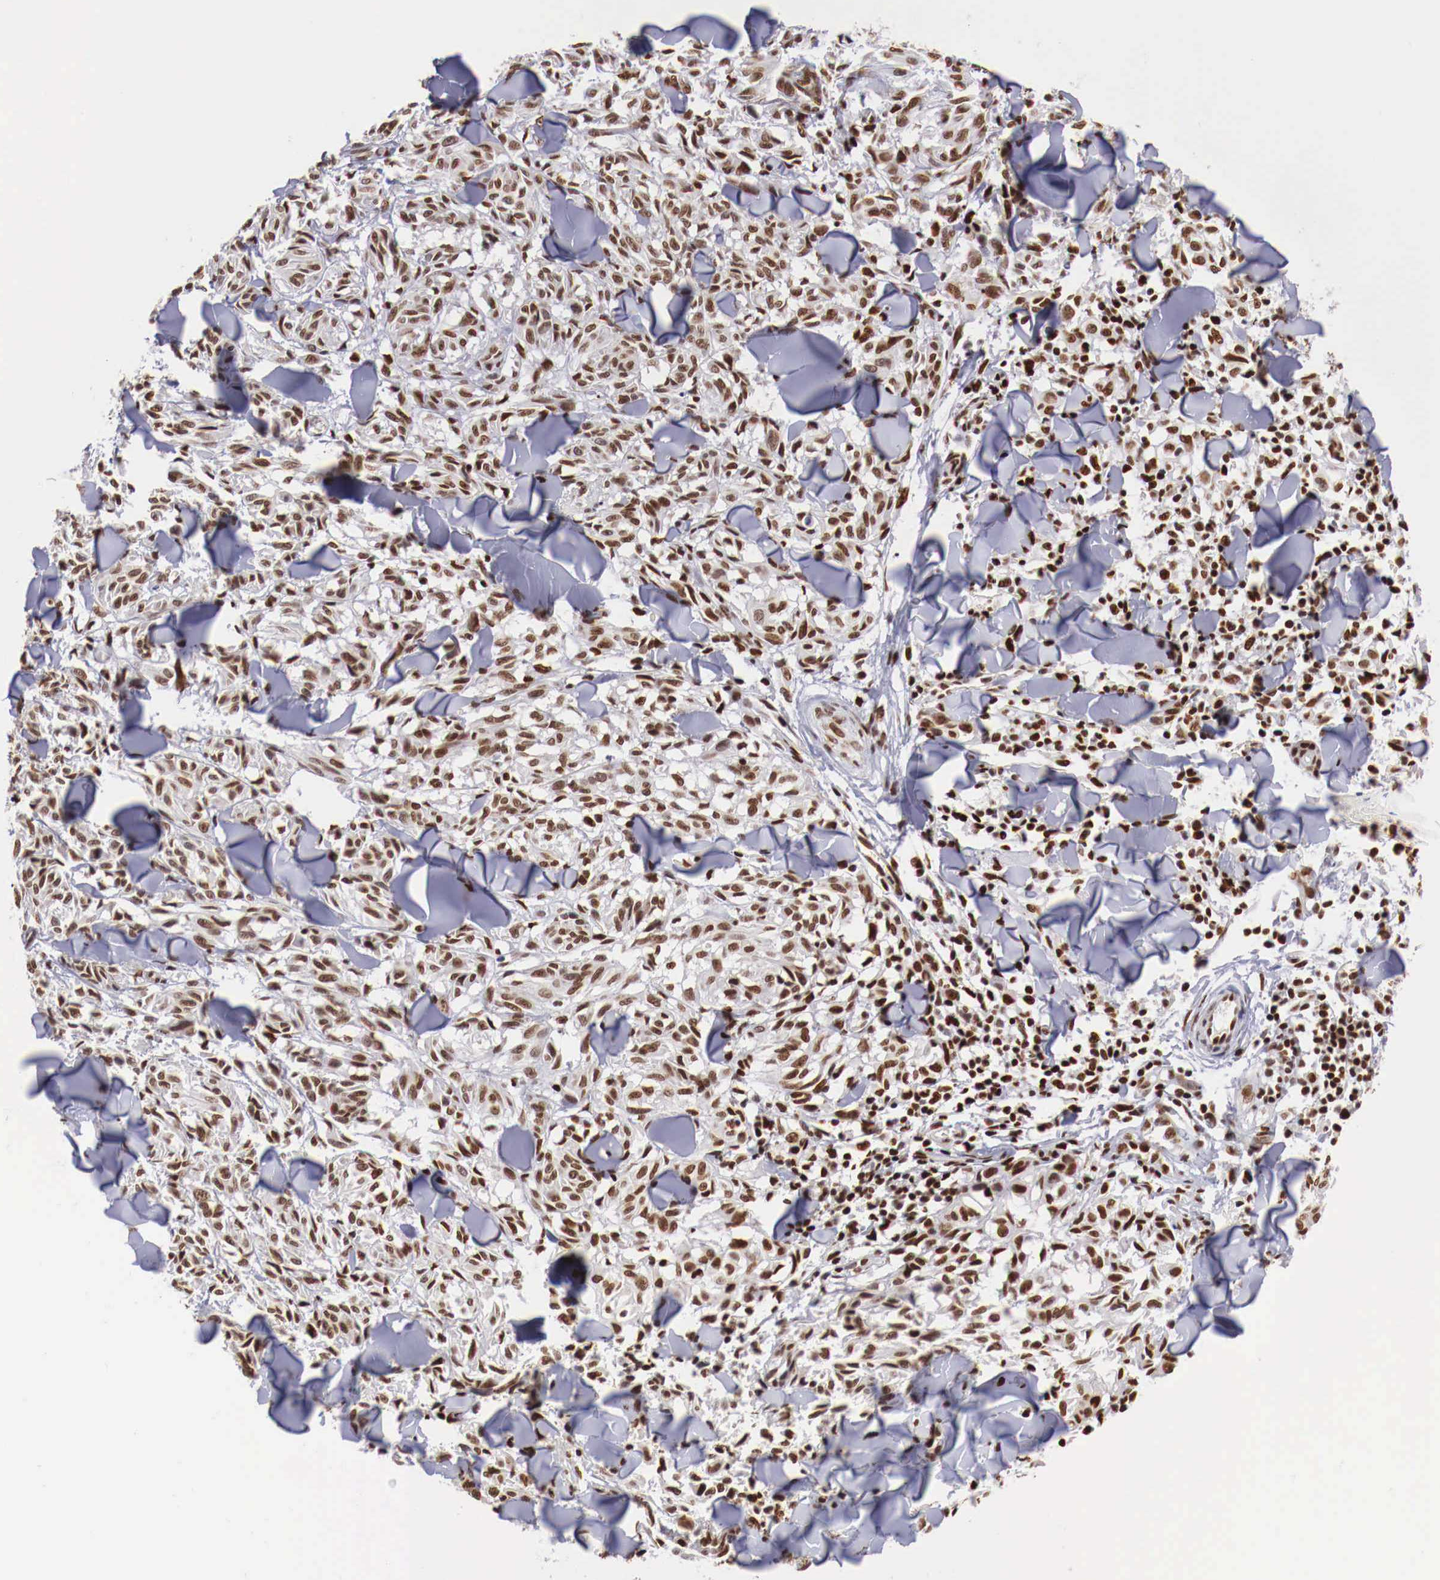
{"staining": {"intensity": "moderate", "quantity": ">75%", "location": "nuclear"}, "tissue": "melanoma", "cell_type": "Tumor cells", "image_type": "cancer", "snomed": [{"axis": "morphology", "description": "Malignant melanoma, NOS"}, {"axis": "topography", "description": "Skin"}], "caption": "Immunohistochemistry (IHC) of malignant melanoma reveals medium levels of moderate nuclear positivity in about >75% of tumor cells.", "gene": "MAX", "patient": {"sex": "male", "age": 54}}